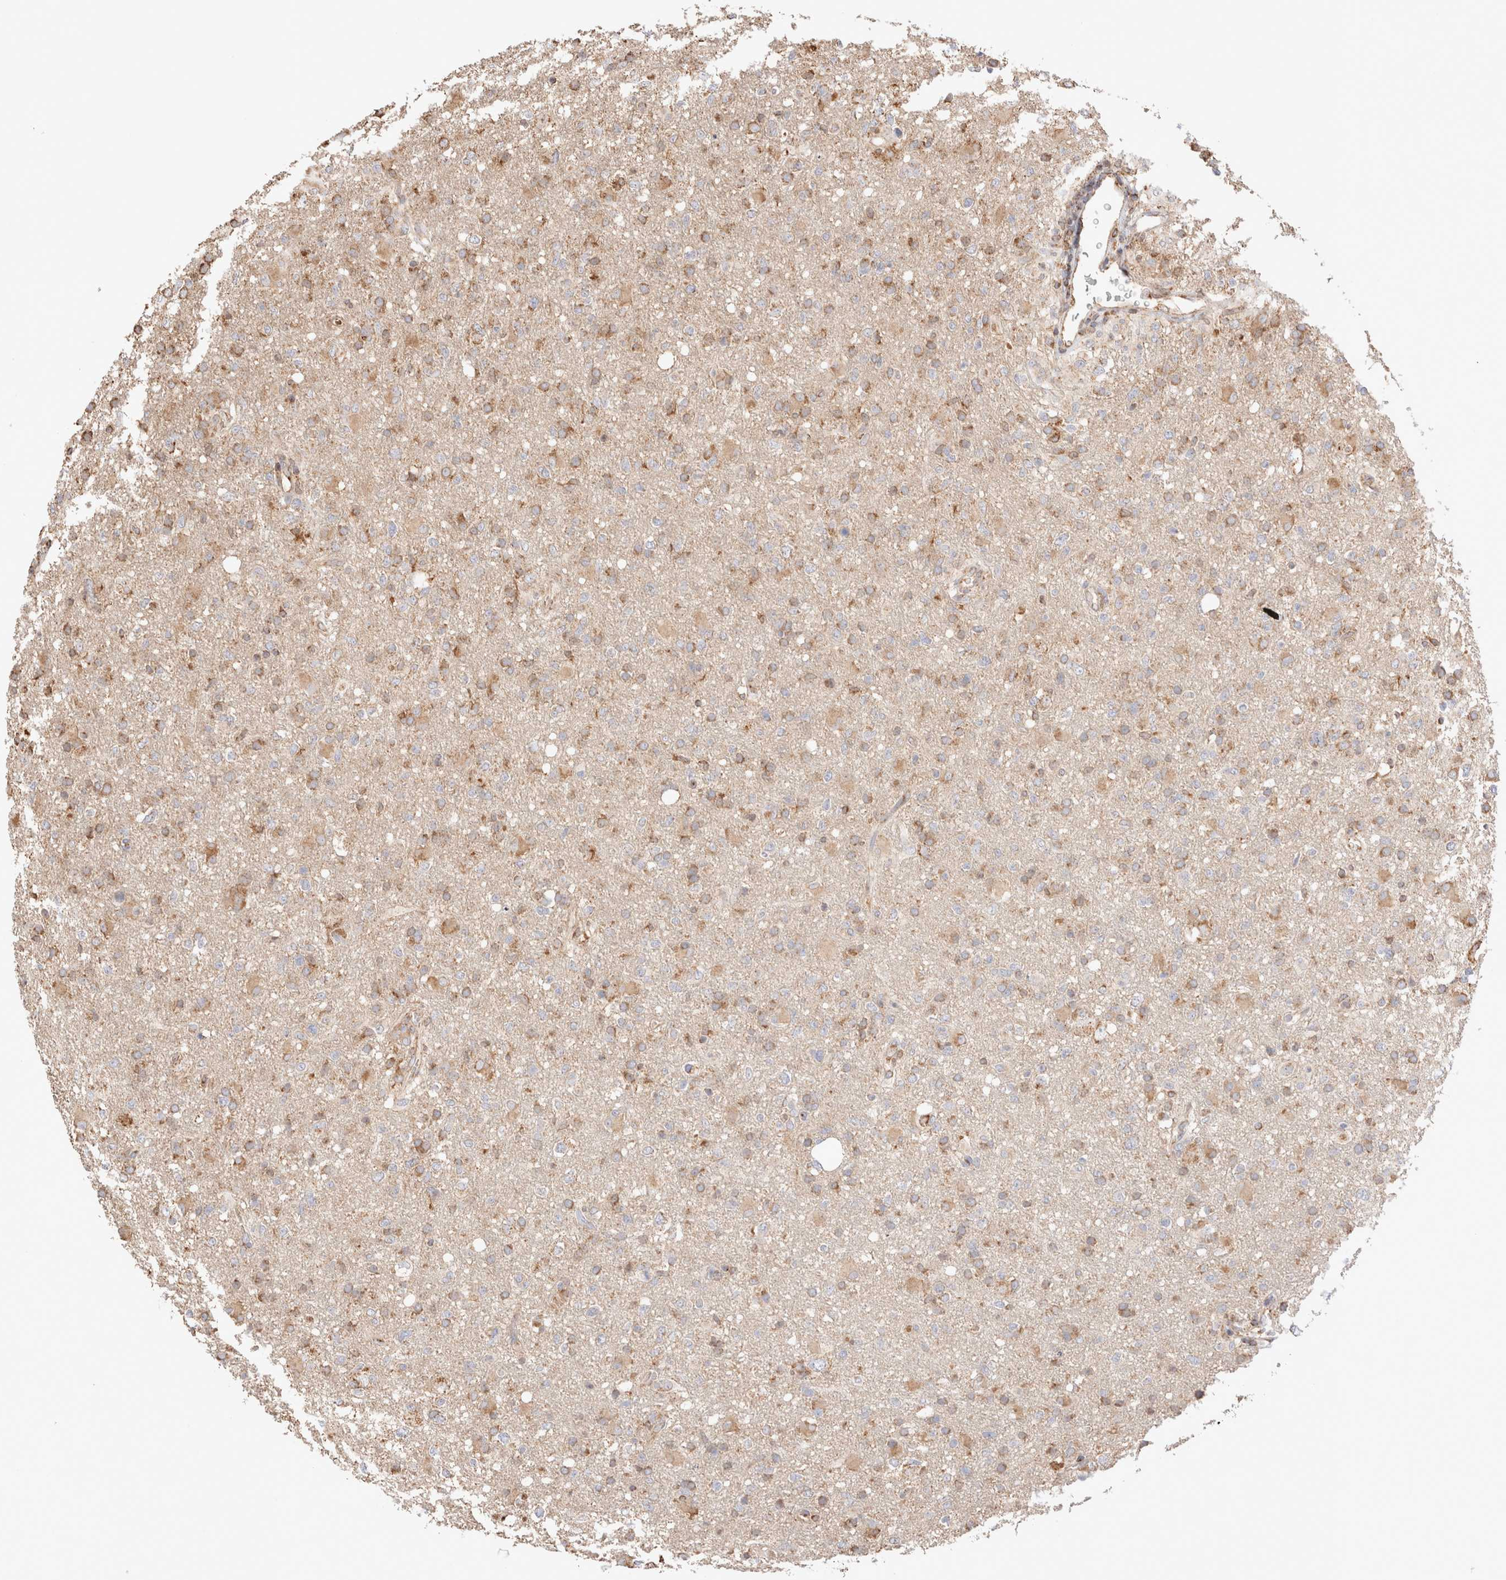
{"staining": {"intensity": "weak", "quantity": "25%-75%", "location": "cytoplasmic/membranous"}, "tissue": "glioma", "cell_type": "Tumor cells", "image_type": "cancer", "snomed": [{"axis": "morphology", "description": "Glioma, malignant, High grade"}, {"axis": "topography", "description": "Brain"}], "caption": "Protein expression analysis of human glioma reveals weak cytoplasmic/membranous positivity in about 25%-75% of tumor cells.", "gene": "TMPPE", "patient": {"sex": "female", "age": 57}}